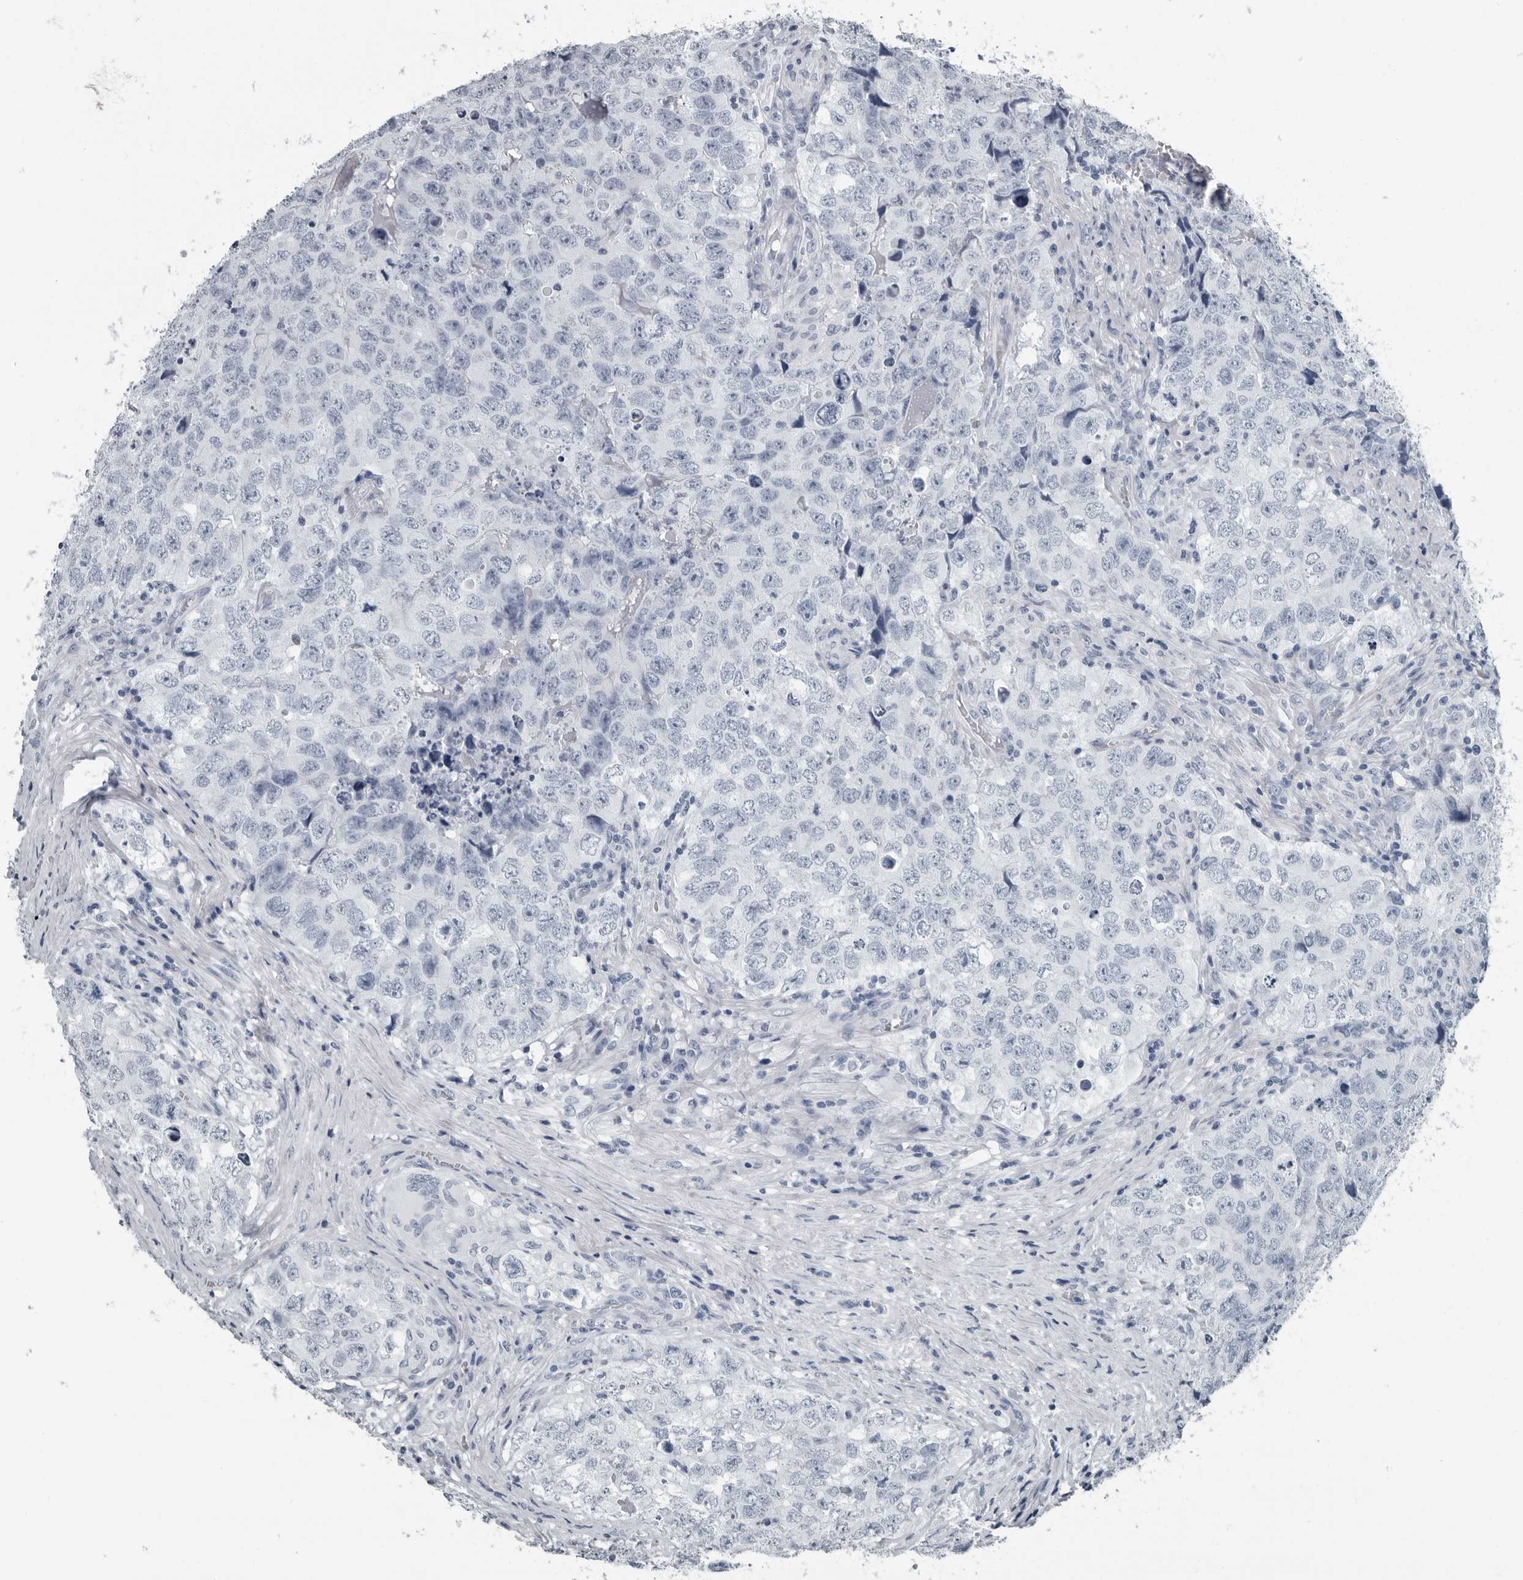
{"staining": {"intensity": "negative", "quantity": "none", "location": "none"}, "tissue": "testis cancer", "cell_type": "Tumor cells", "image_type": "cancer", "snomed": [{"axis": "morphology", "description": "Seminoma, NOS"}, {"axis": "morphology", "description": "Carcinoma, Embryonal, NOS"}, {"axis": "topography", "description": "Testis"}], "caption": "Testis seminoma was stained to show a protein in brown. There is no significant positivity in tumor cells. Brightfield microscopy of immunohistochemistry stained with DAB (brown) and hematoxylin (blue), captured at high magnification.", "gene": "PRSS1", "patient": {"sex": "male", "age": 43}}